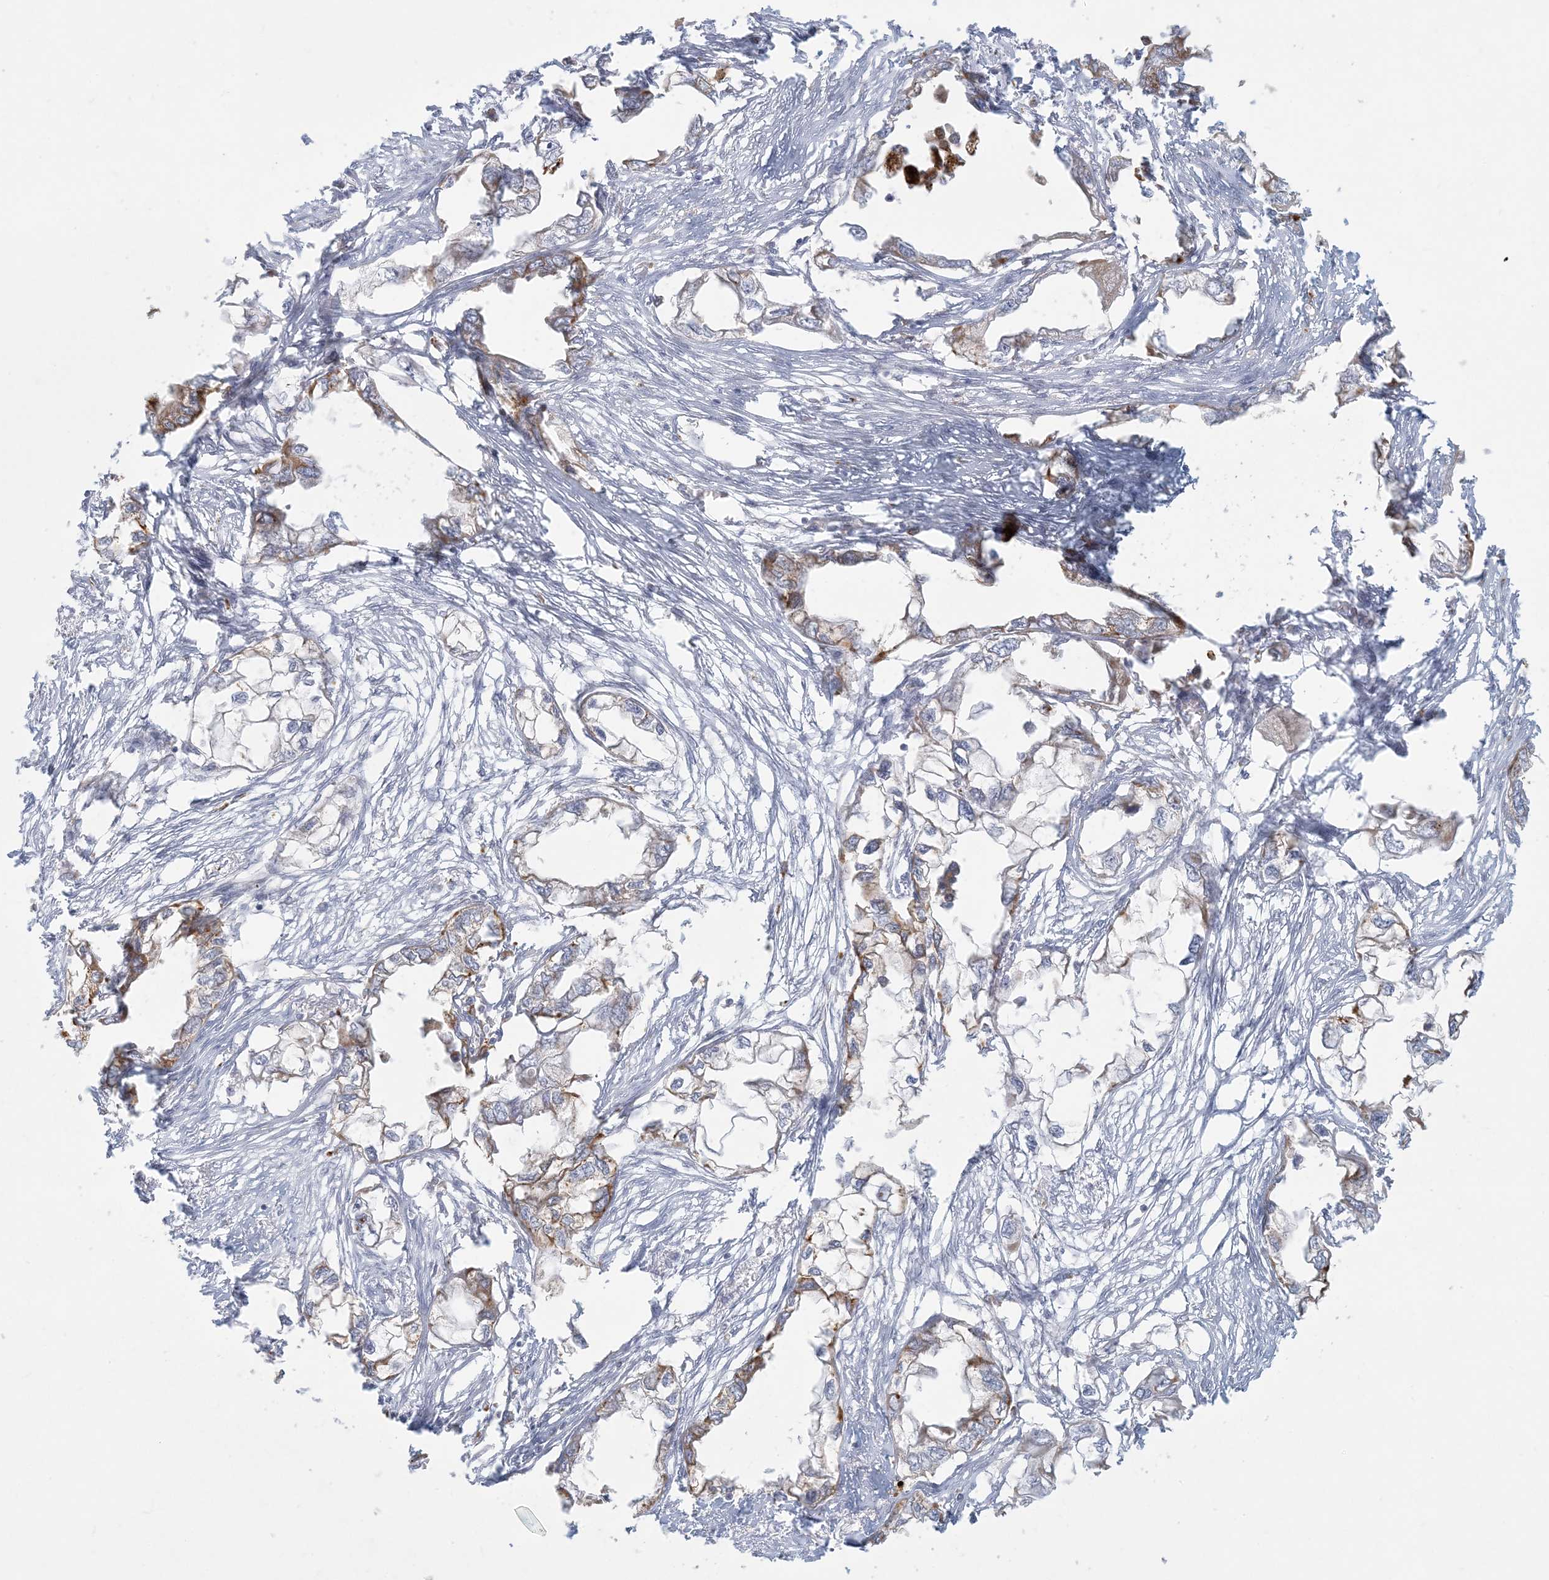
{"staining": {"intensity": "moderate", "quantity": "<25%", "location": "cytoplasmic/membranous"}, "tissue": "endometrial cancer", "cell_type": "Tumor cells", "image_type": "cancer", "snomed": [{"axis": "morphology", "description": "Adenocarcinoma, NOS"}, {"axis": "morphology", "description": "Adenocarcinoma, metastatic, NOS"}, {"axis": "topography", "description": "Adipose tissue"}, {"axis": "topography", "description": "Endometrium"}], "caption": "Human endometrial adenocarcinoma stained for a protein (brown) exhibits moderate cytoplasmic/membranous positive positivity in about <25% of tumor cells.", "gene": "MCAT", "patient": {"sex": "female", "age": 67}}